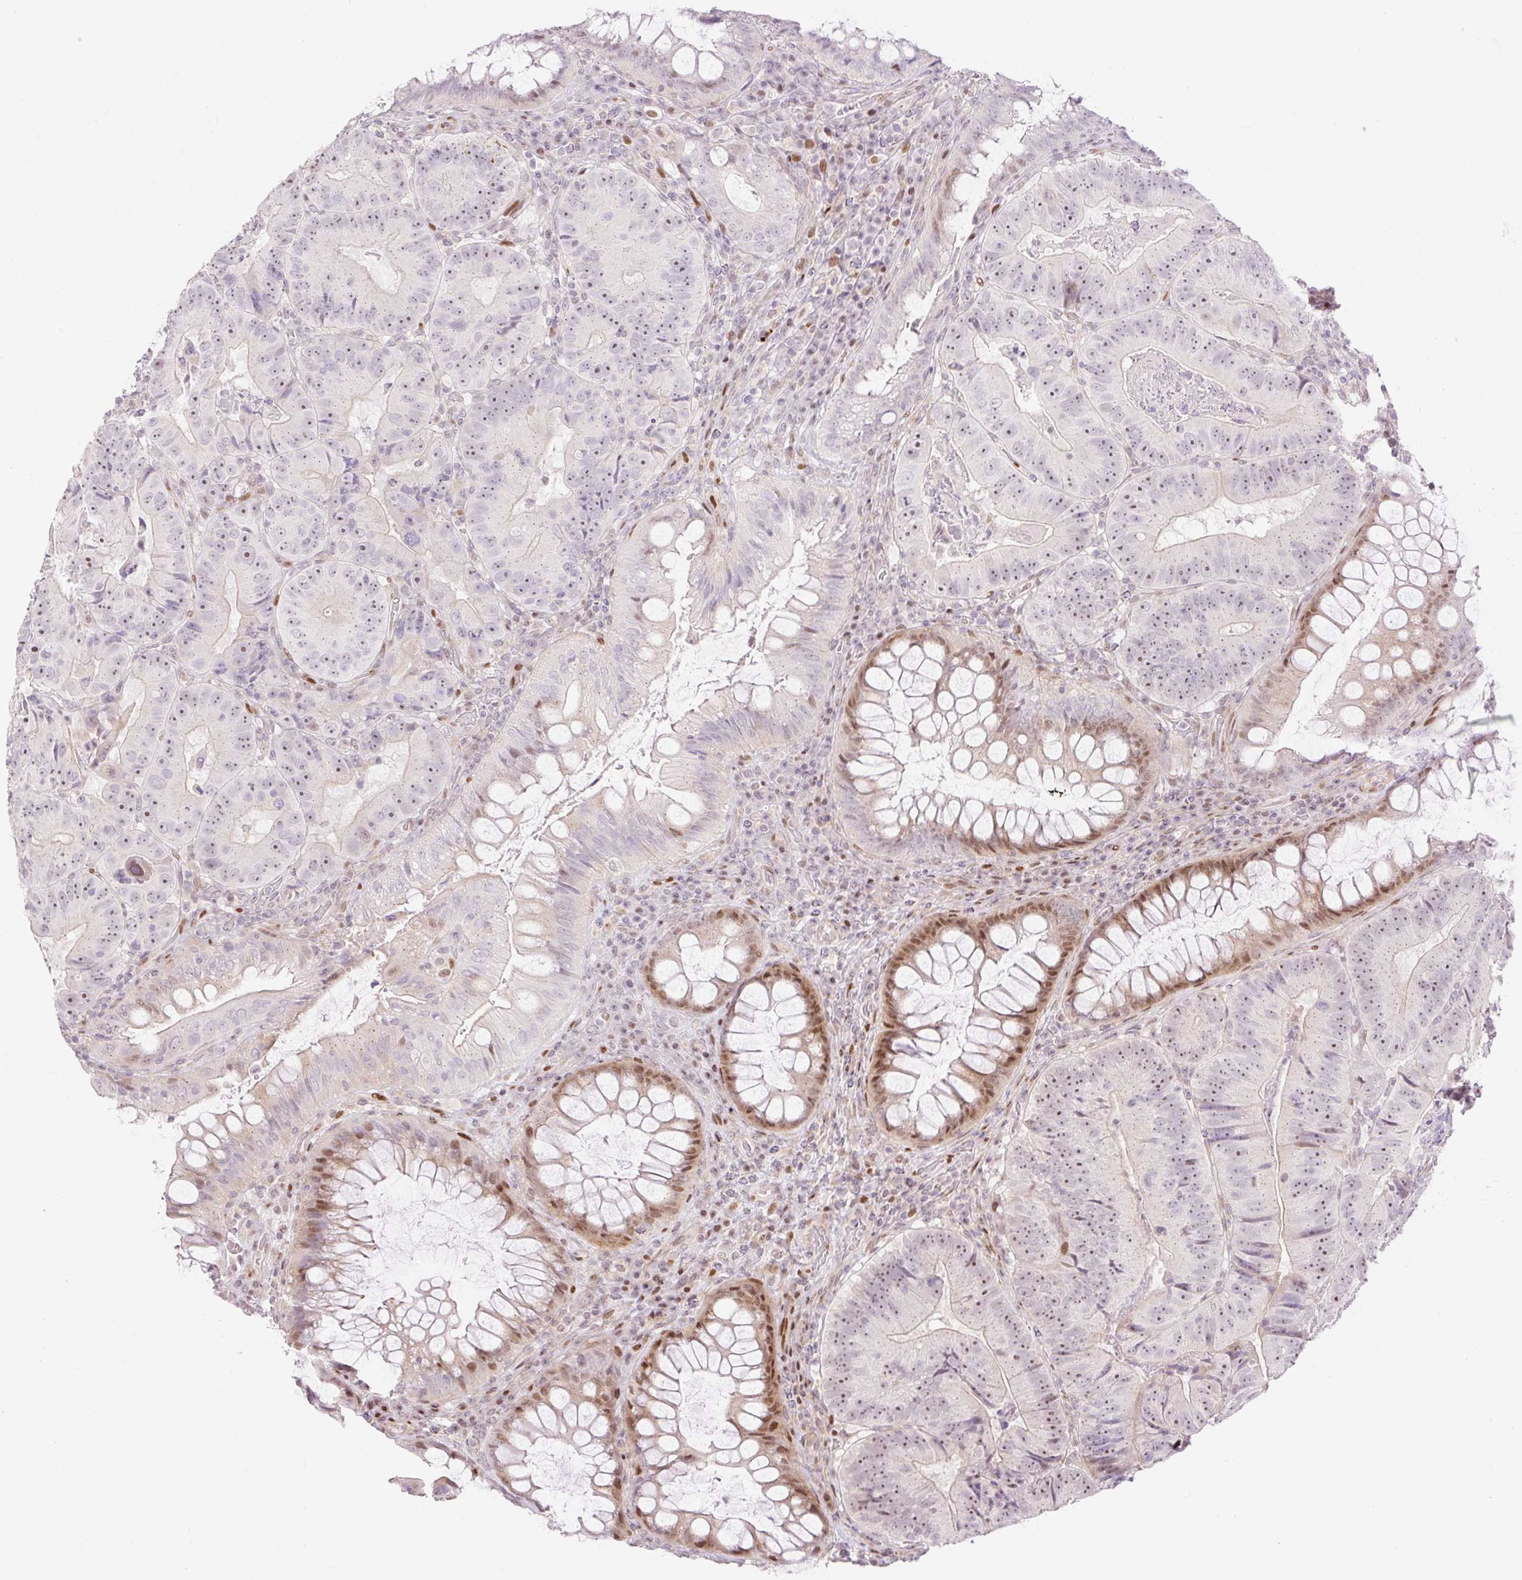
{"staining": {"intensity": "moderate", "quantity": "25%-75%", "location": "nuclear"}, "tissue": "colorectal cancer", "cell_type": "Tumor cells", "image_type": "cancer", "snomed": [{"axis": "morphology", "description": "Adenocarcinoma, NOS"}, {"axis": "topography", "description": "Colon"}], "caption": "The immunohistochemical stain labels moderate nuclear positivity in tumor cells of colorectal adenocarcinoma tissue. (Stains: DAB in brown, nuclei in blue, Microscopy: brightfield microscopy at high magnification).", "gene": "RIPPLY3", "patient": {"sex": "female", "age": 86}}